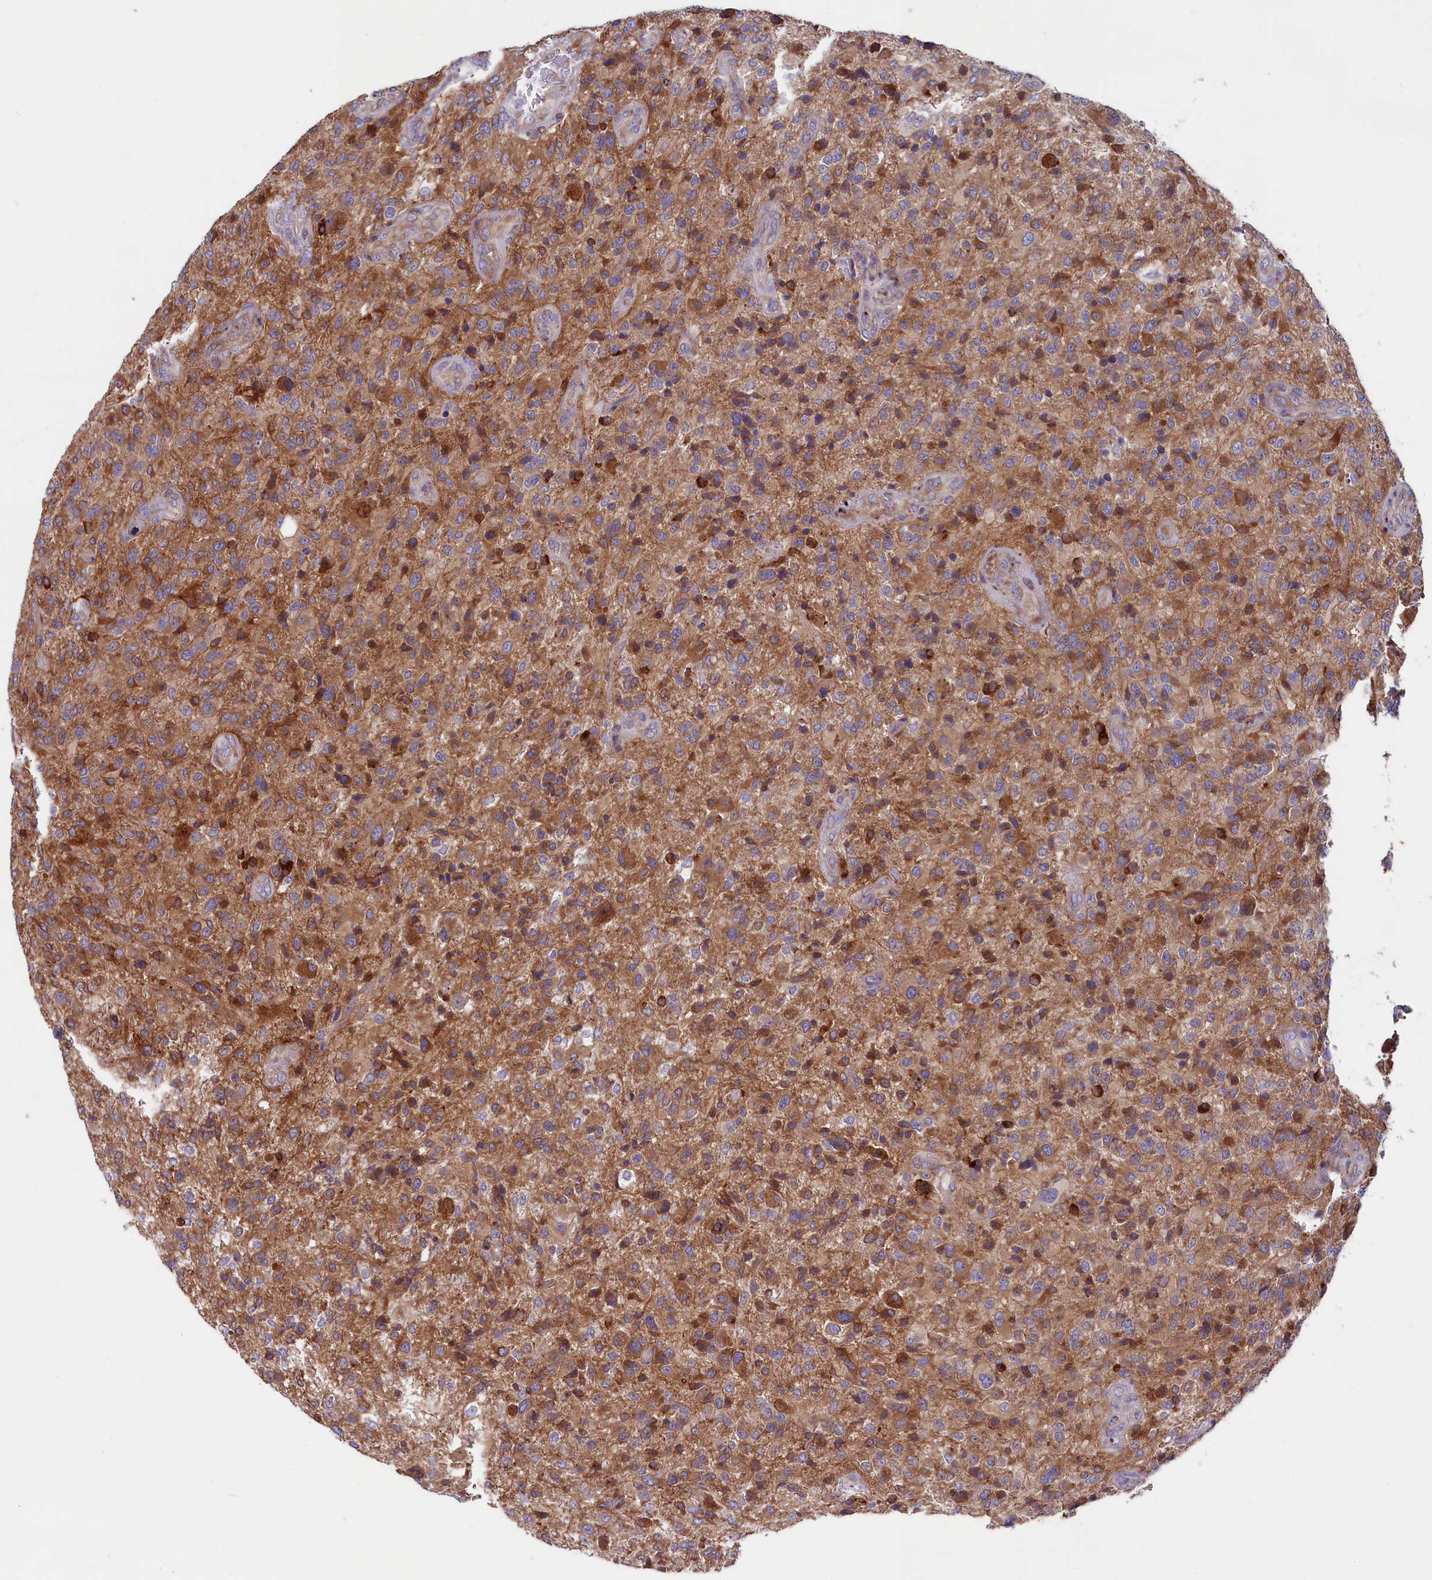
{"staining": {"intensity": "moderate", "quantity": ">75%", "location": "cytoplasmic/membranous"}, "tissue": "glioma", "cell_type": "Tumor cells", "image_type": "cancer", "snomed": [{"axis": "morphology", "description": "Glioma, malignant, High grade"}, {"axis": "topography", "description": "Brain"}], "caption": "Tumor cells show medium levels of moderate cytoplasmic/membranous staining in about >75% of cells in glioma. The staining was performed using DAB to visualize the protein expression in brown, while the nuclei were stained in blue with hematoxylin (Magnification: 20x).", "gene": "GPR108", "patient": {"sex": "male", "age": 47}}